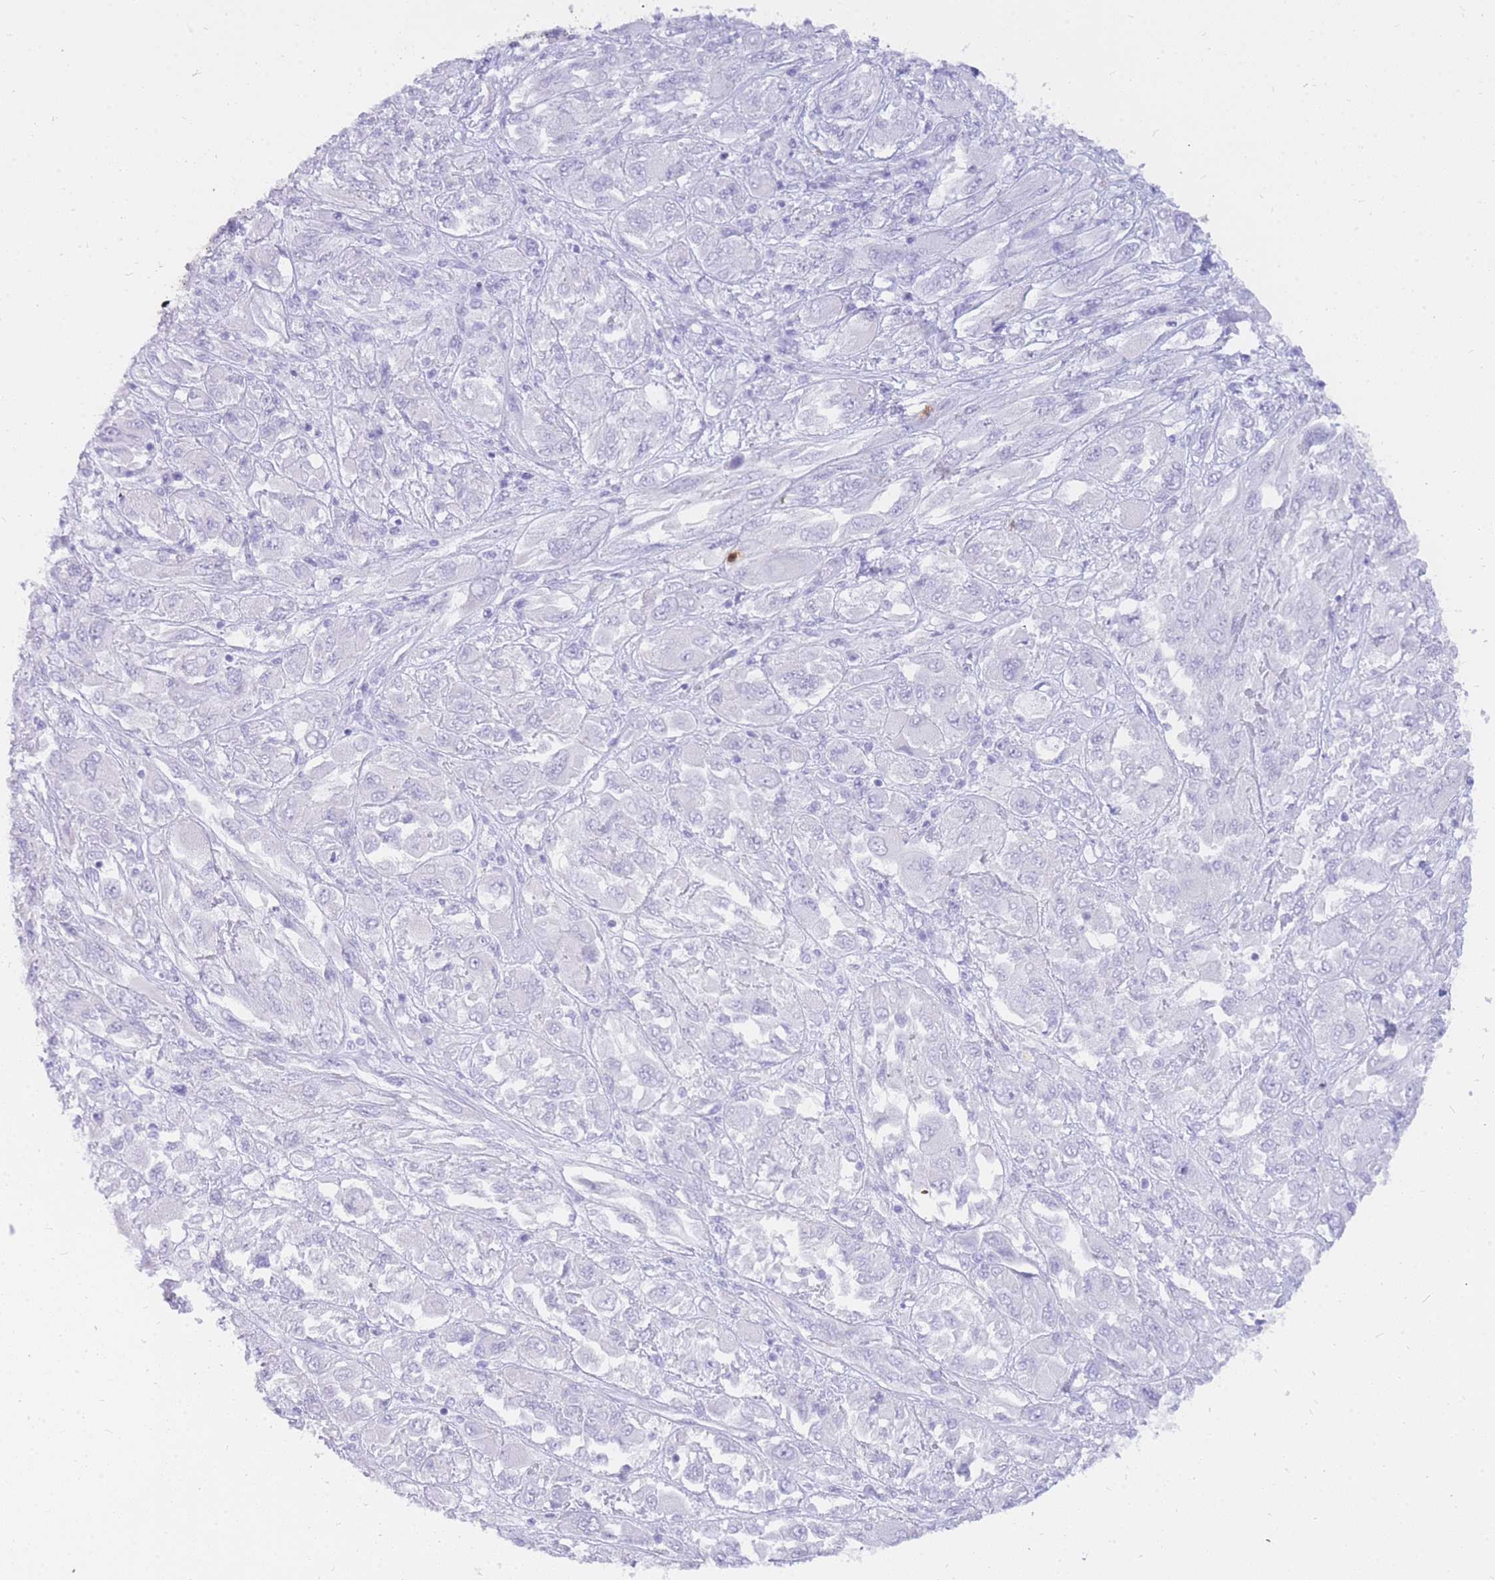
{"staining": {"intensity": "negative", "quantity": "none", "location": "none"}, "tissue": "melanoma", "cell_type": "Tumor cells", "image_type": "cancer", "snomed": [{"axis": "morphology", "description": "Malignant melanoma, NOS"}, {"axis": "topography", "description": "Skin"}], "caption": "High magnification brightfield microscopy of malignant melanoma stained with DAB (brown) and counterstained with hematoxylin (blue): tumor cells show no significant expression. (IHC, brightfield microscopy, high magnification).", "gene": "HERC1", "patient": {"sex": "female", "age": 91}}